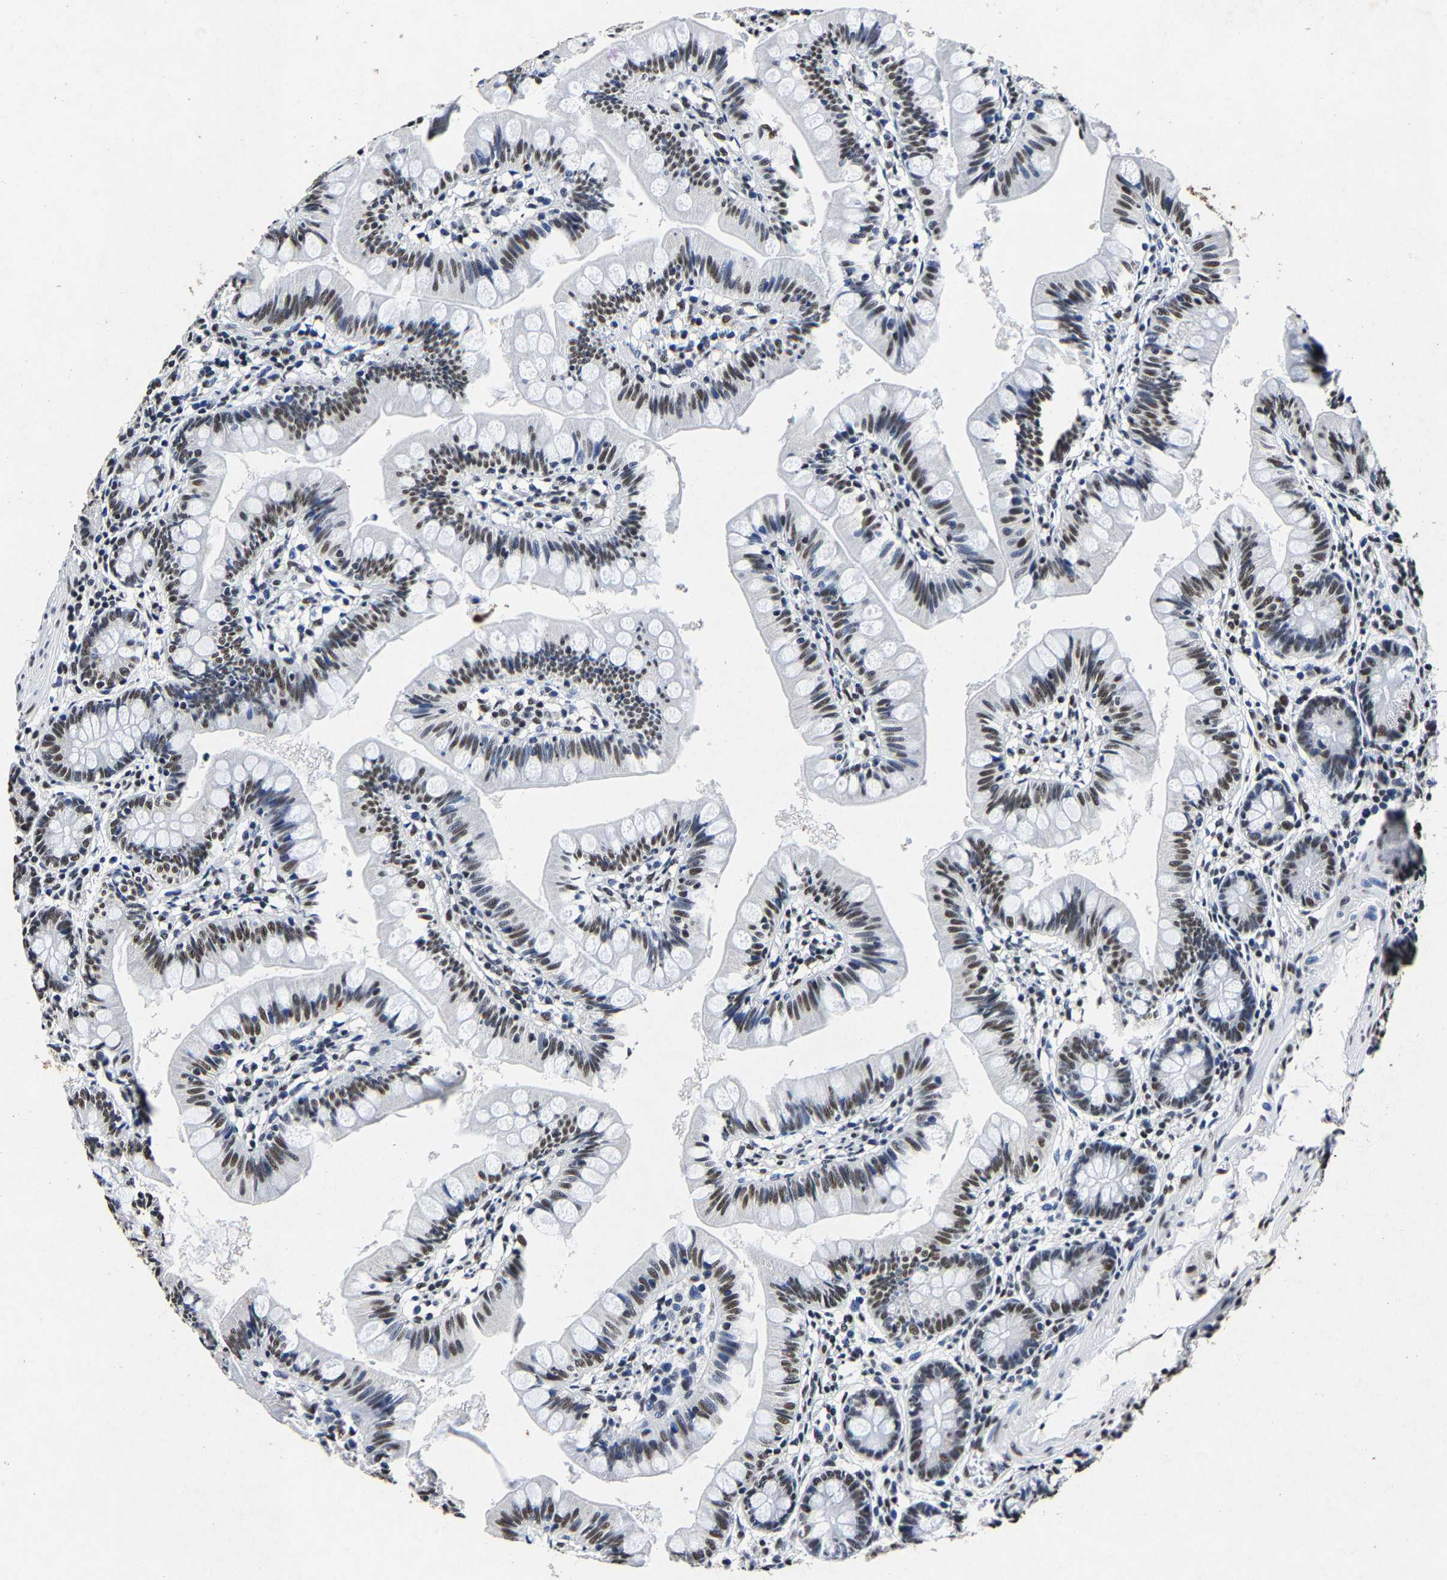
{"staining": {"intensity": "strong", "quantity": "25%-75%", "location": "nuclear"}, "tissue": "small intestine", "cell_type": "Glandular cells", "image_type": "normal", "snomed": [{"axis": "morphology", "description": "Normal tissue, NOS"}, {"axis": "topography", "description": "Small intestine"}], "caption": "An image of human small intestine stained for a protein exhibits strong nuclear brown staining in glandular cells.", "gene": "RBM45", "patient": {"sex": "male", "age": 7}}